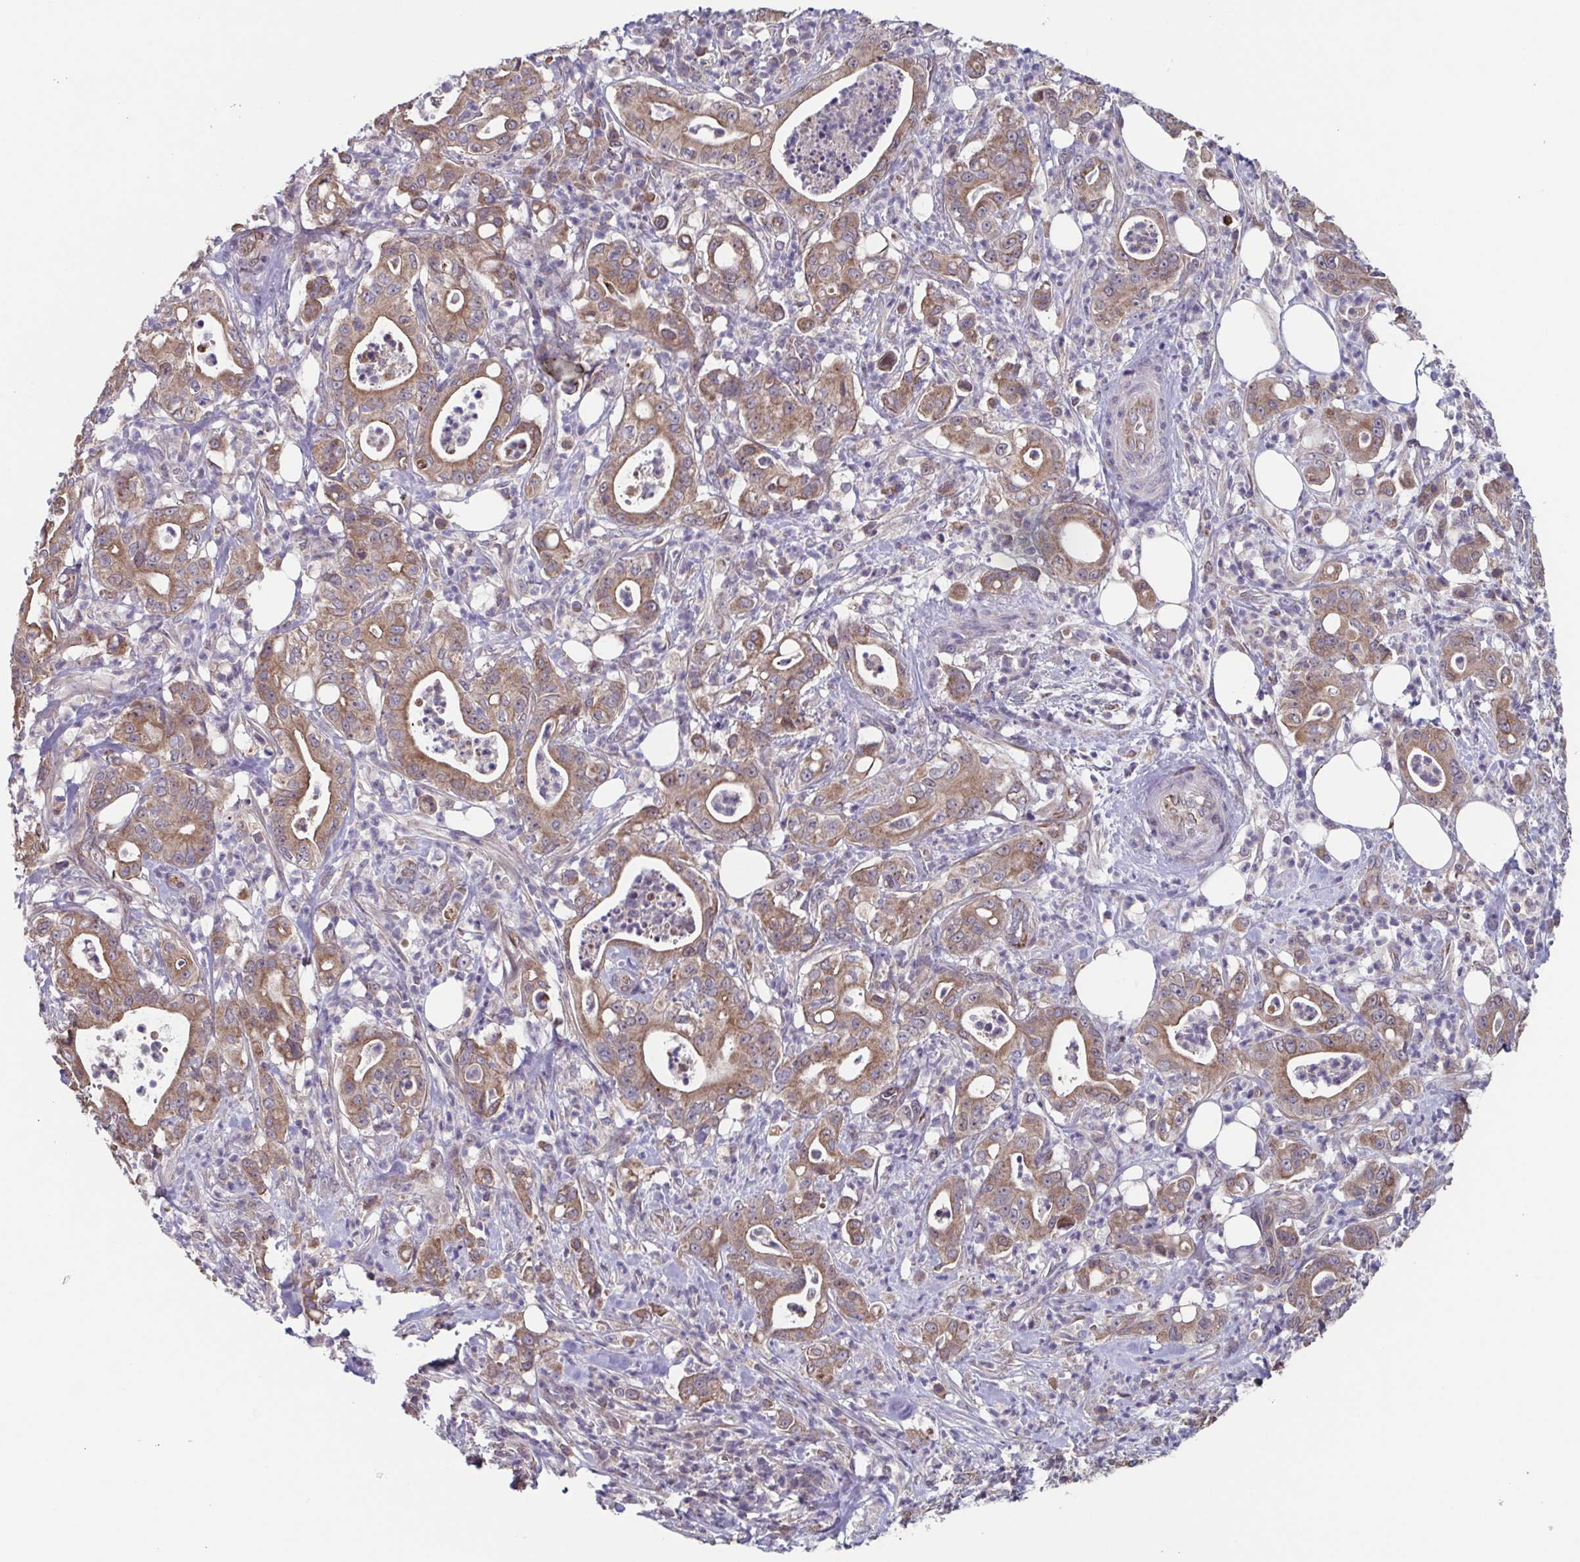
{"staining": {"intensity": "moderate", "quantity": ">75%", "location": "cytoplasmic/membranous"}, "tissue": "pancreatic cancer", "cell_type": "Tumor cells", "image_type": "cancer", "snomed": [{"axis": "morphology", "description": "Adenocarcinoma, NOS"}, {"axis": "topography", "description": "Pancreas"}], "caption": "Human pancreatic cancer stained with a protein marker reveals moderate staining in tumor cells.", "gene": "TTC19", "patient": {"sex": "male", "age": 71}}